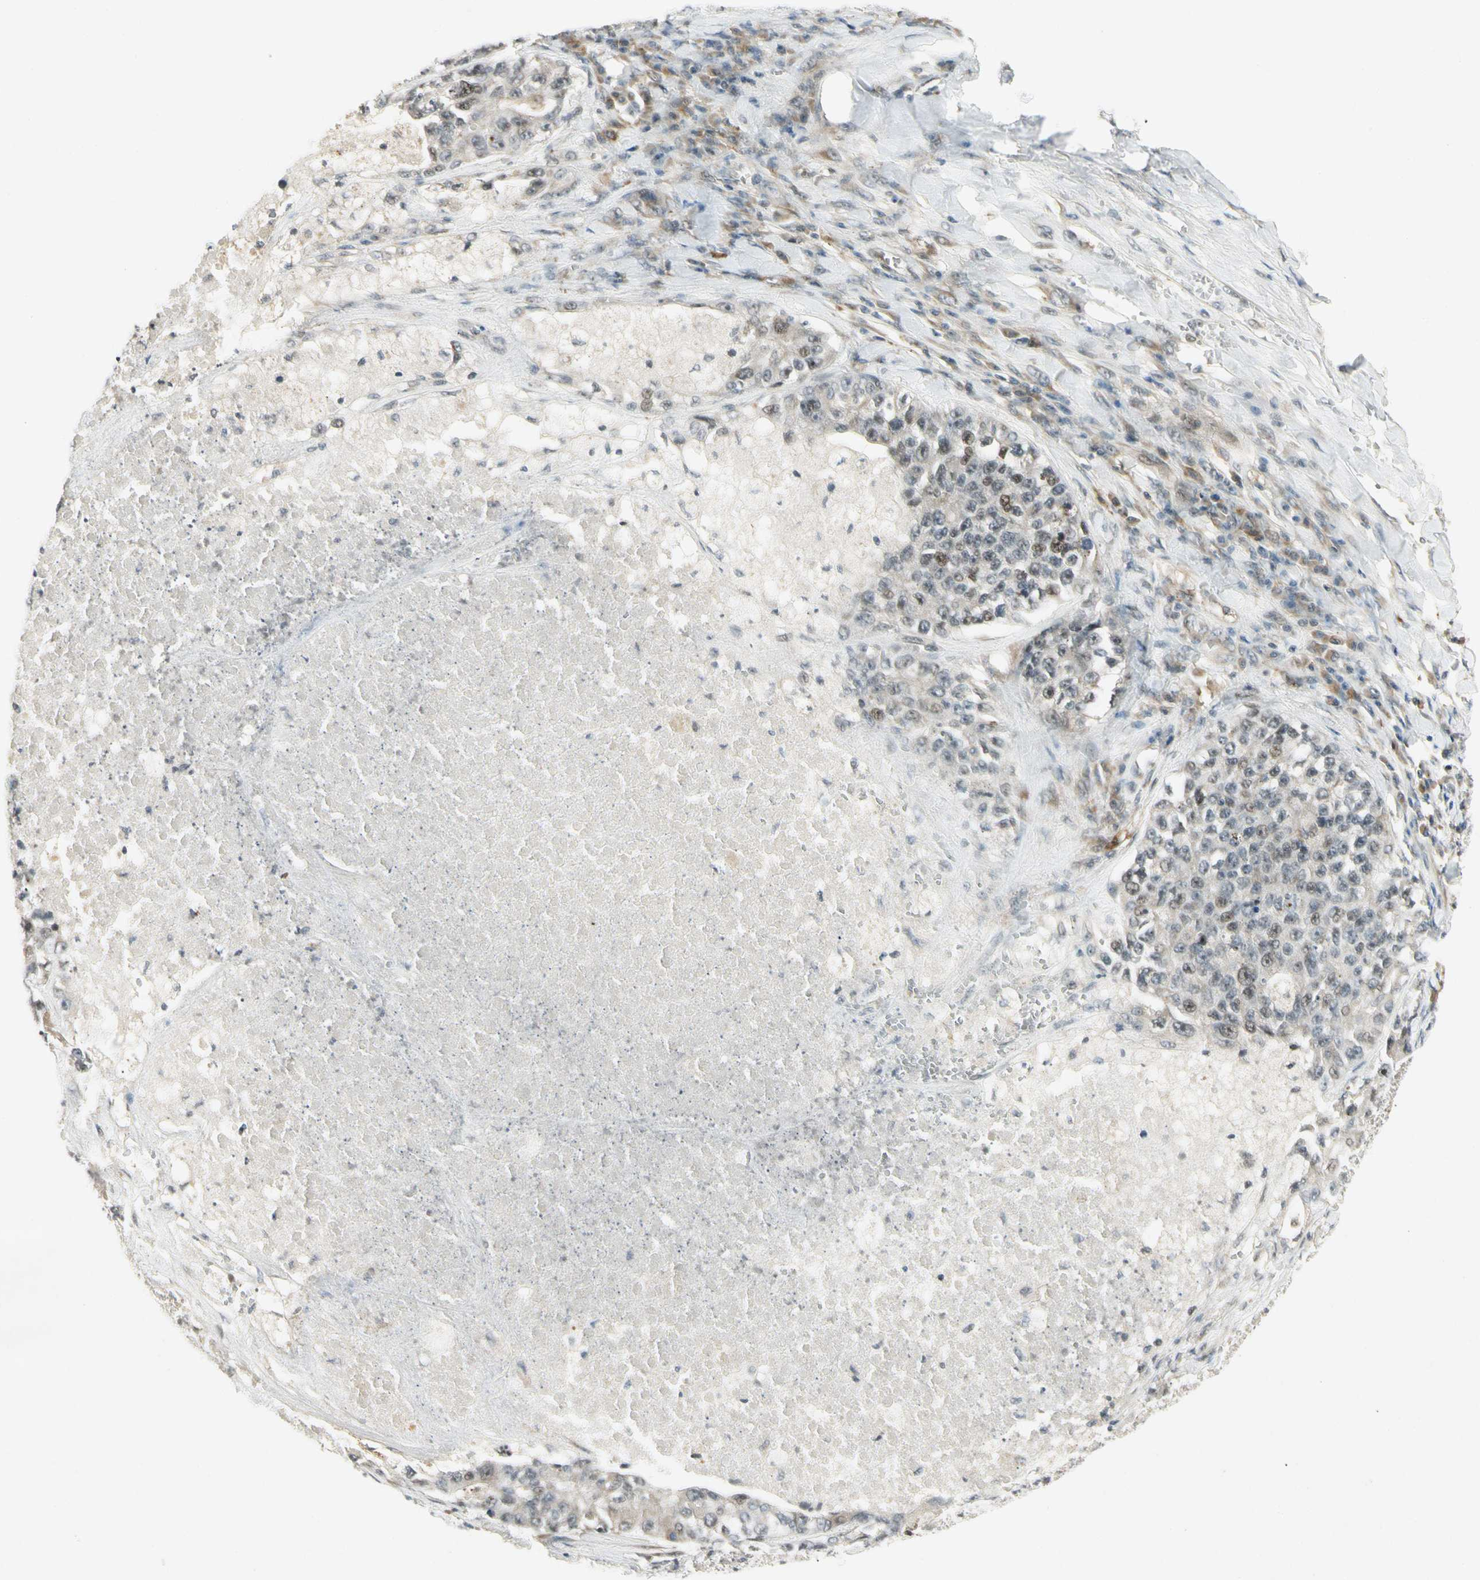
{"staining": {"intensity": "moderate", "quantity": "<25%", "location": "nuclear"}, "tissue": "lung cancer", "cell_type": "Tumor cells", "image_type": "cancer", "snomed": [{"axis": "morphology", "description": "Adenocarcinoma, NOS"}, {"axis": "topography", "description": "Lung"}], "caption": "Immunohistochemistry image of human lung cancer stained for a protein (brown), which demonstrates low levels of moderate nuclear expression in about <25% of tumor cells.", "gene": "FNDC3B", "patient": {"sex": "male", "age": 49}}